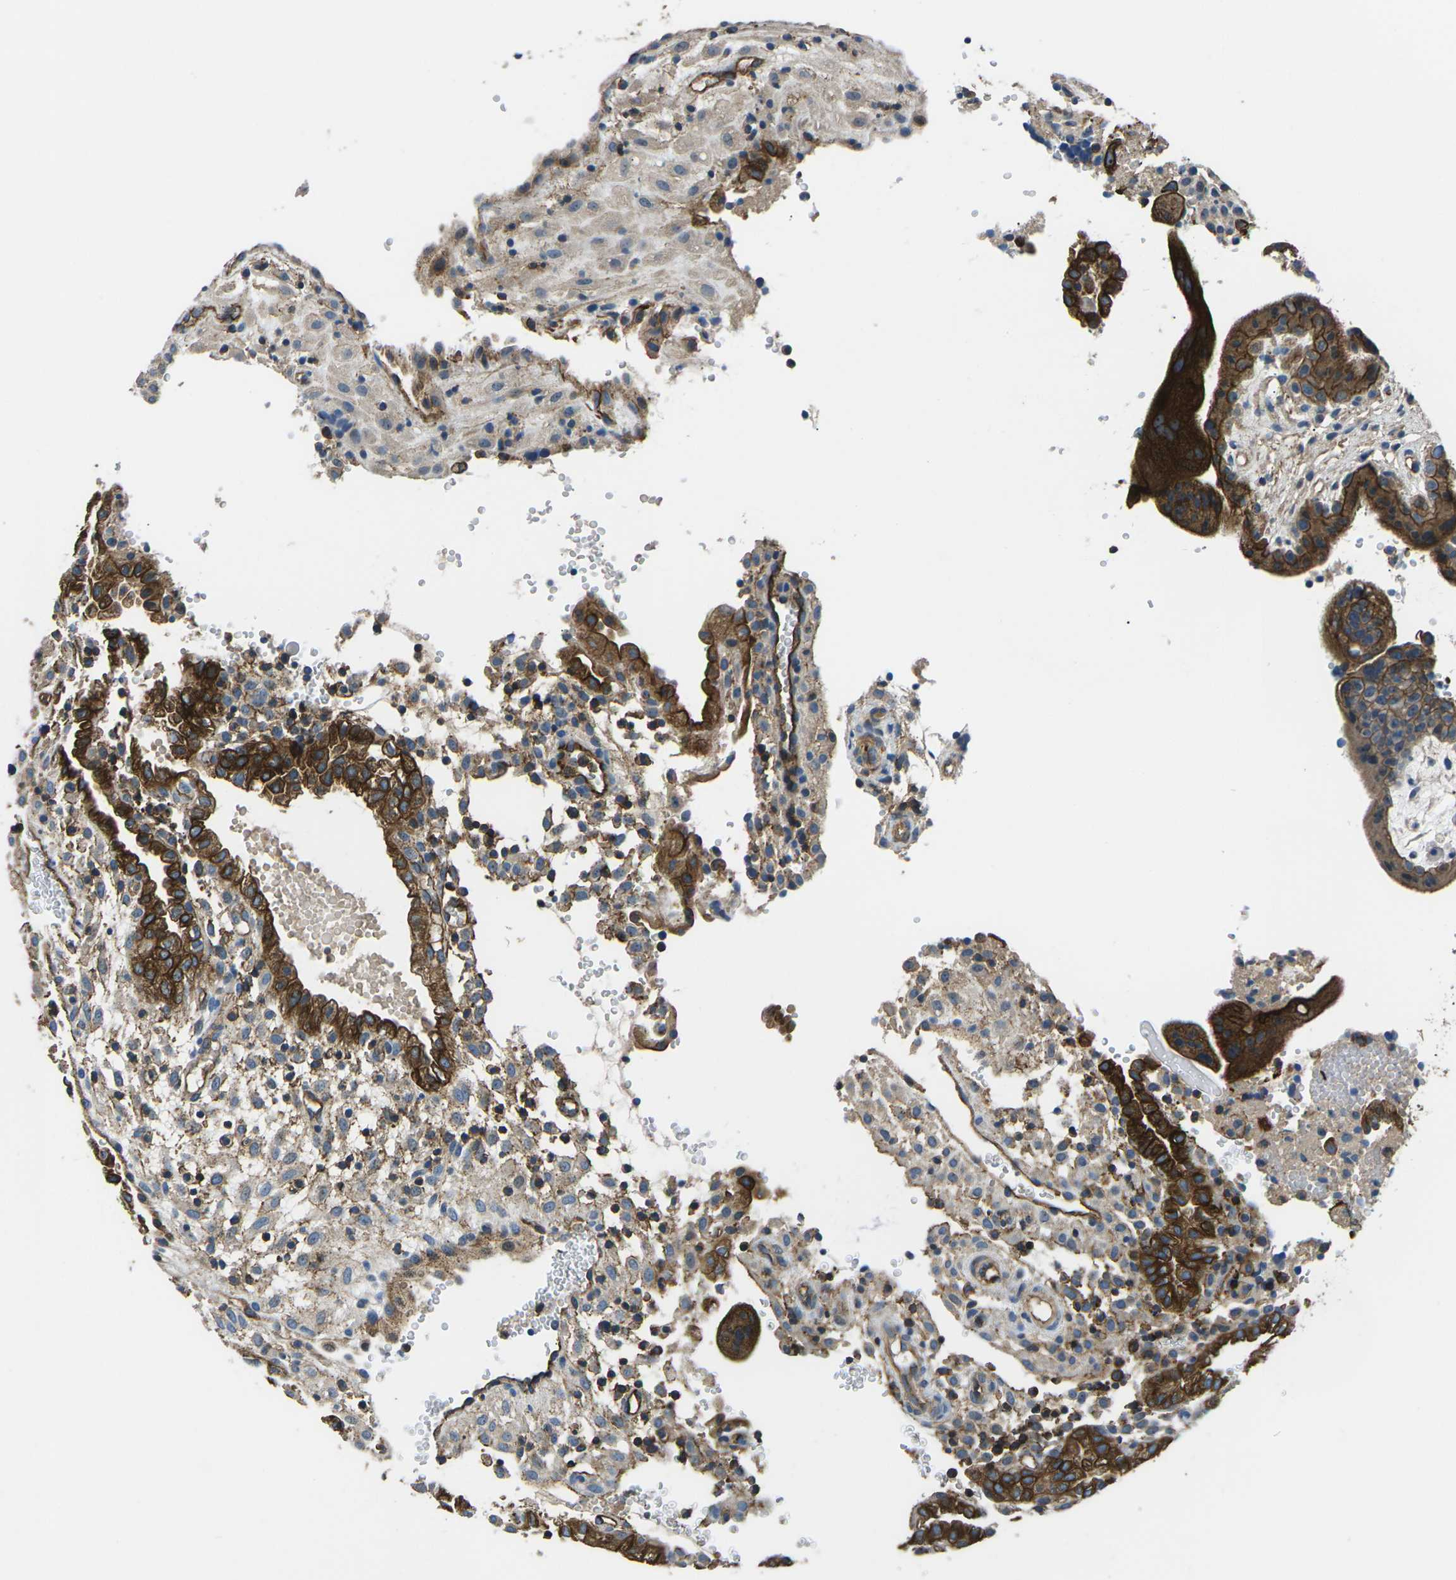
{"staining": {"intensity": "strong", "quantity": ">75%", "location": "cytoplasmic/membranous"}, "tissue": "placenta", "cell_type": "Decidual cells", "image_type": "normal", "snomed": [{"axis": "morphology", "description": "Normal tissue, NOS"}, {"axis": "topography", "description": "Placenta"}], "caption": "IHC photomicrograph of benign placenta: placenta stained using IHC shows high levels of strong protein expression localized specifically in the cytoplasmic/membranous of decidual cells, appearing as a cytoplasmic/membranous brown color.", "gene": "KCNJ15", "patient": {"sex": "female", "age": 18}}